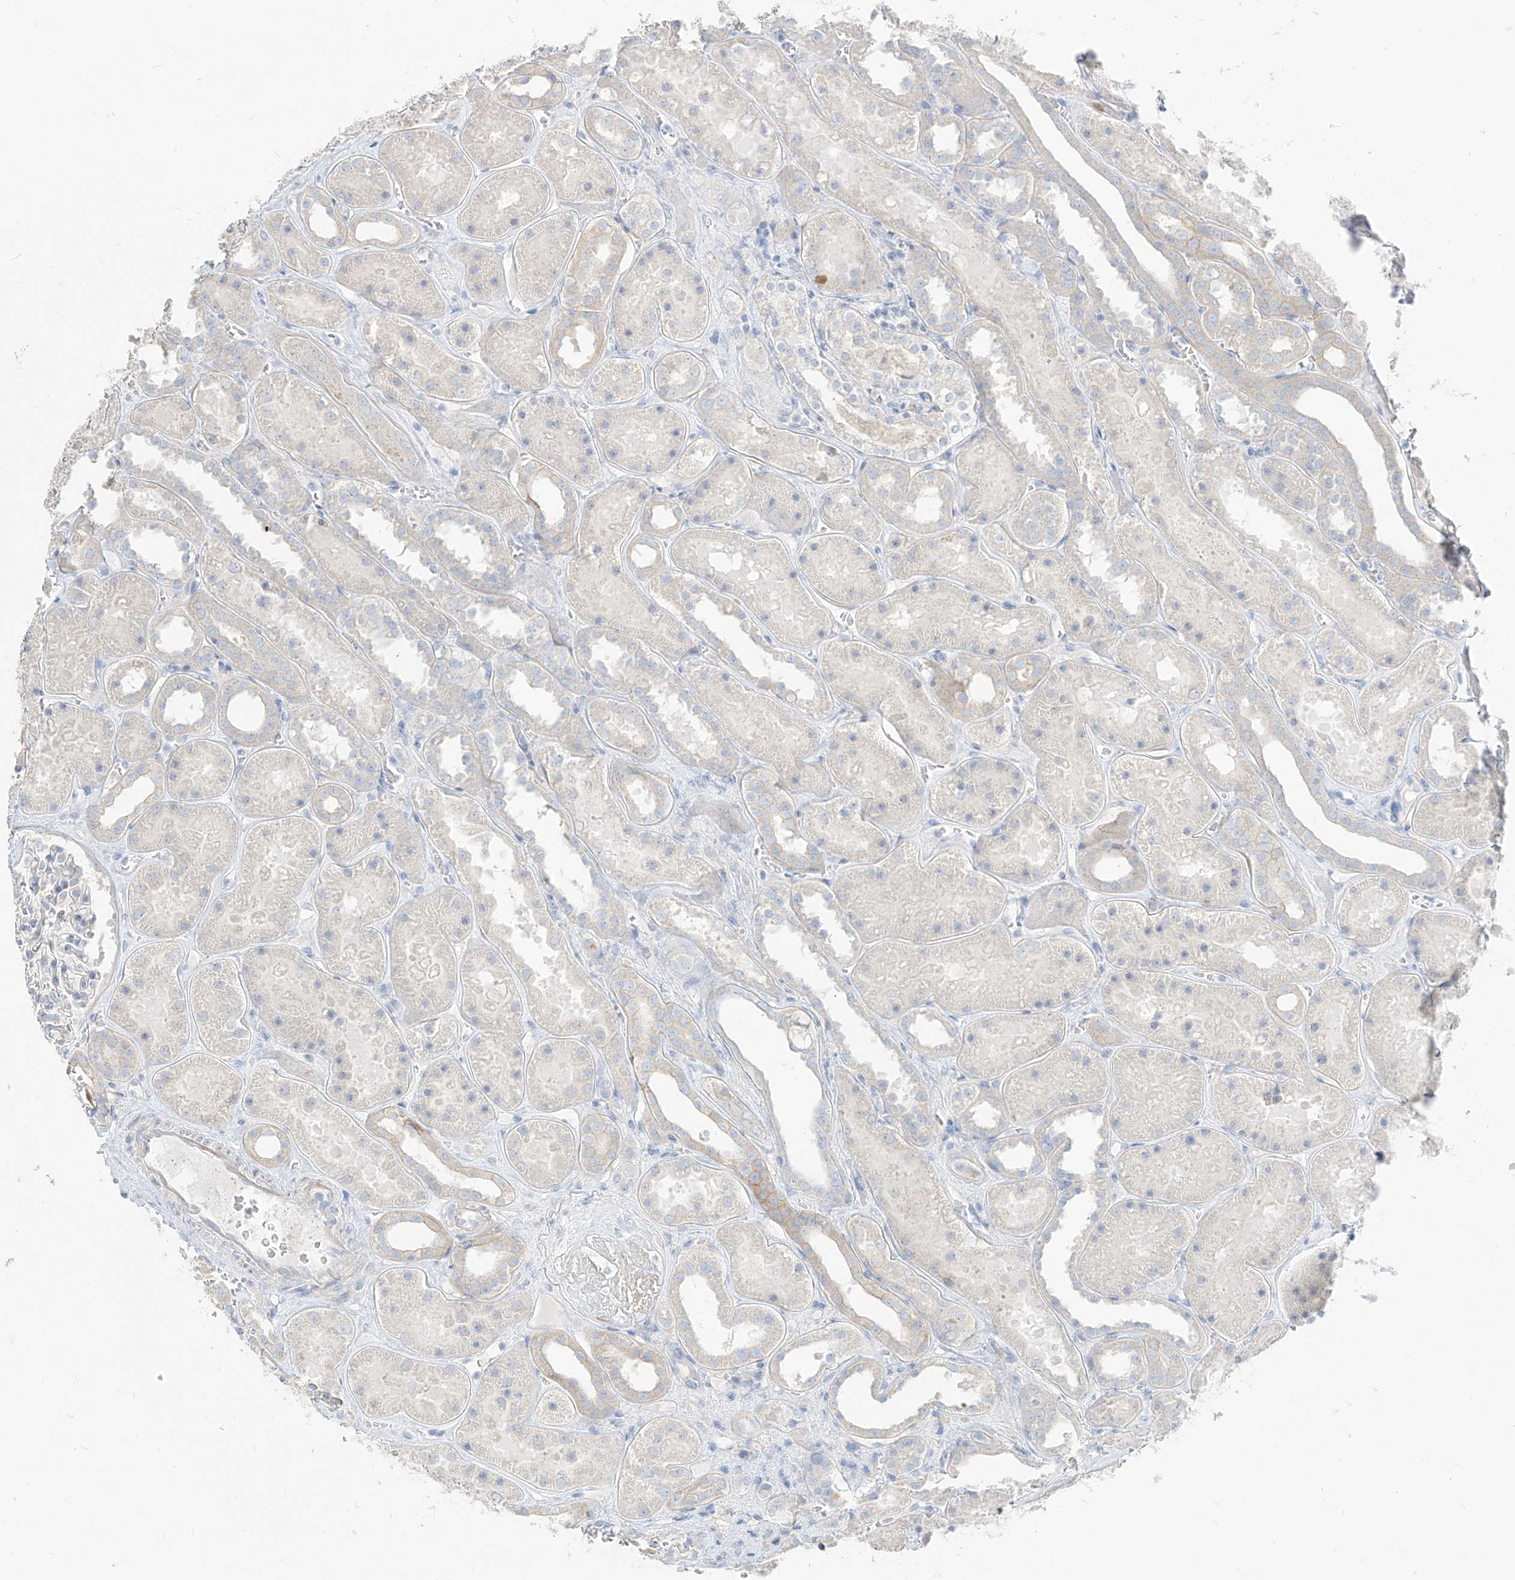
{"staining": {"intensity": "negative", "quantity": "none", "location": "none"}, "tissue": "kidney", "cell_type": "Cells in glomeruli", "image_type": "normal", "snomed": [{"axis": "morphology", "description": "Normal tissue, NOS"}, {"axis": "topography", "description": "Kidney"}], "caption": "There is no significant positivity in cells in glomeruli of kidney. Brightfield microscopy of IHC stained with DAB (3,3'-diaminobenzidine) (brown) and hematoxylin (blue), captured at high magnification.", "gene": "ARHGEF40", "patient": {"sex": "female", "age": 41}}